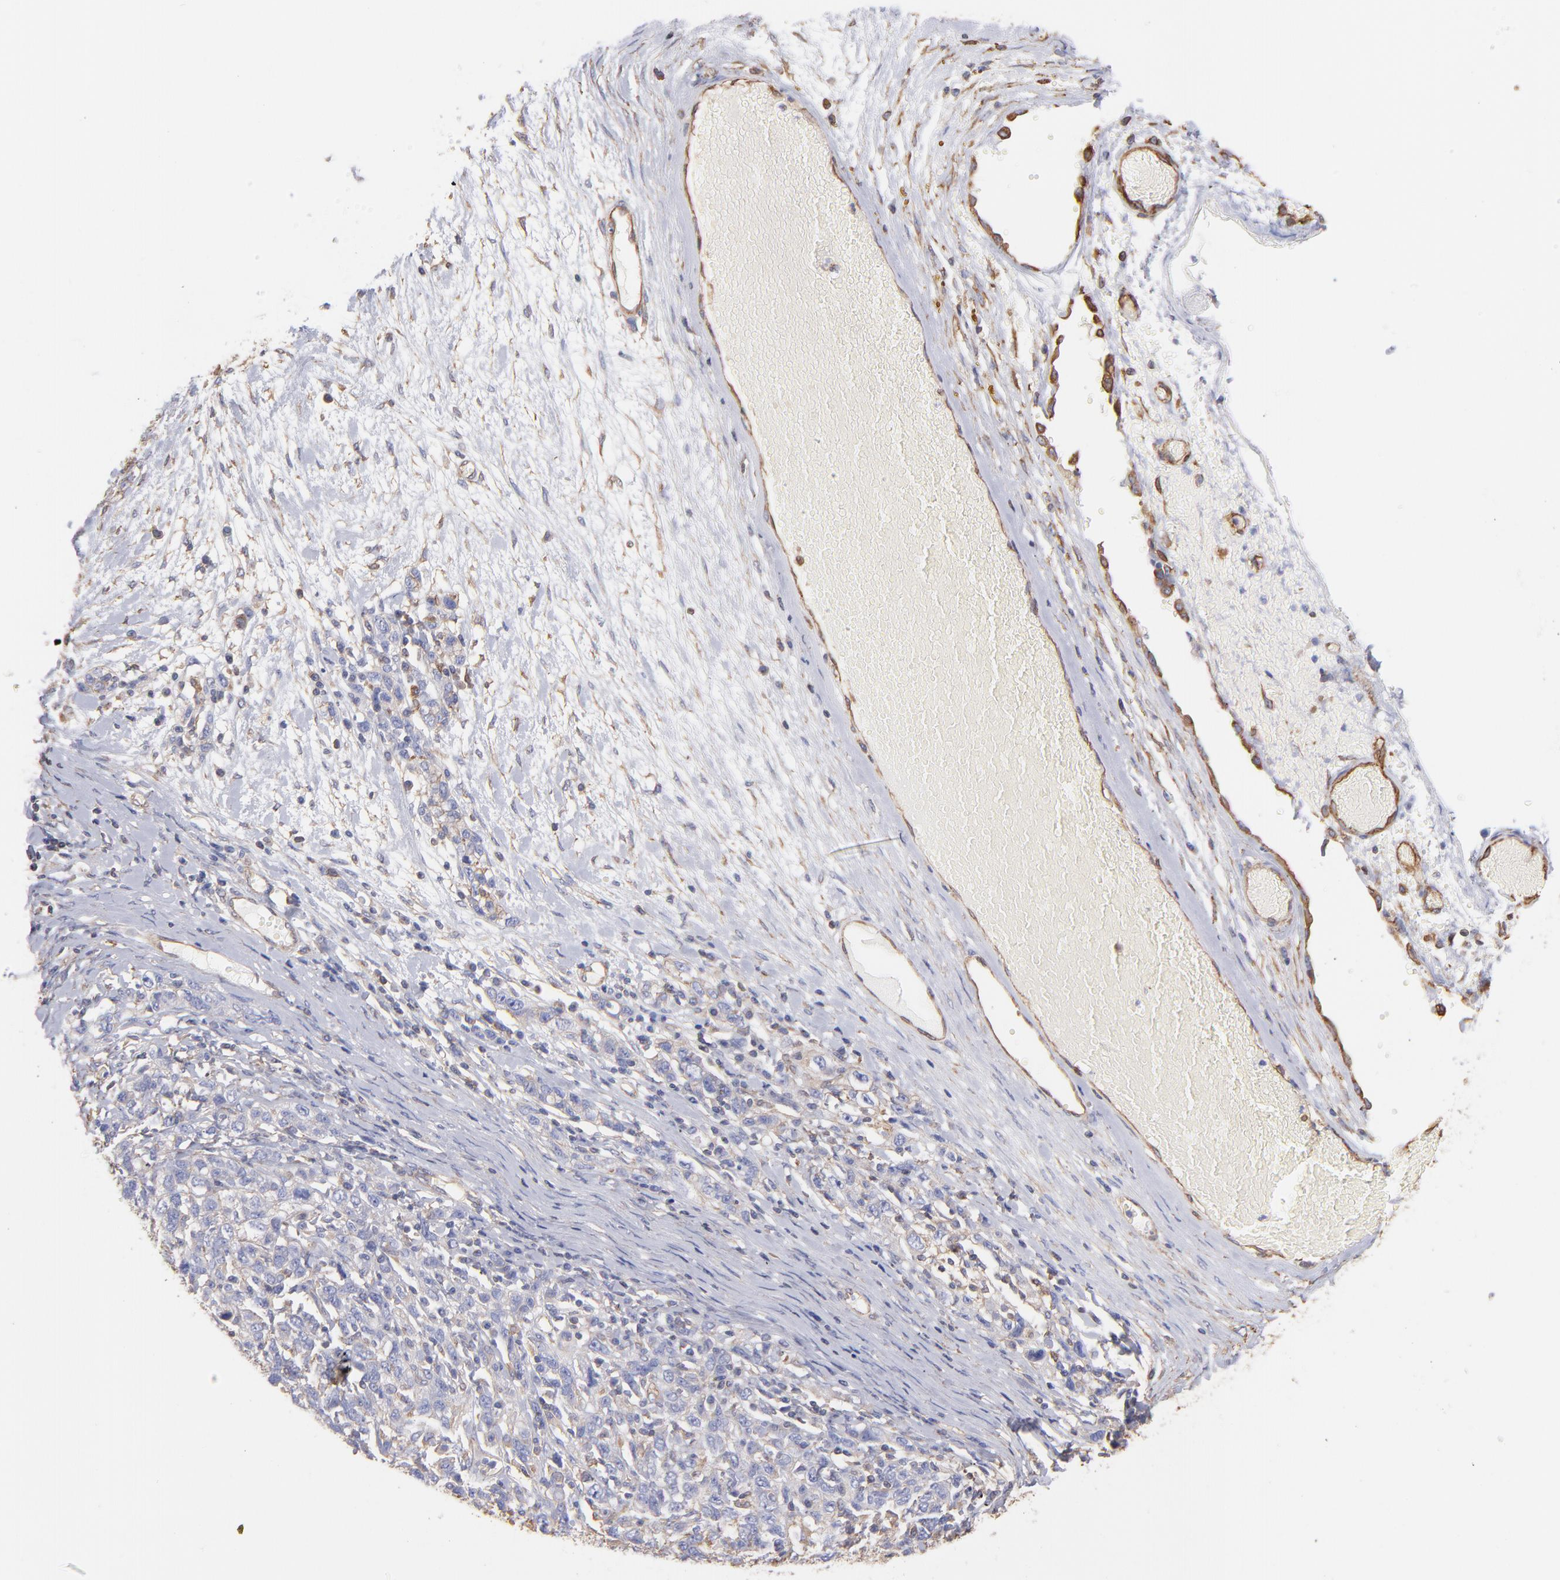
{"staining": {"intensity": "weak", "quantity": ">75%", "location": "cytoplasmic/membranous"}, "tissue": "ovarian cancer", "cell_type": "Tumor cells", "image_type": "cancer", "snomed": [{"axis": "morphology", "description": "Cystadenocarcinoma, serous, NOS"}, {"axis": "topography", "description": "Ovary"}], "caption": "The histopathology image exhibits immunohistochemical staining of ovarian cancer. There is weak cytoplasmic/membranous expression is appreciated in approximately >75% of tumor cells.", "gene": "PLEC", "patient": {"sex": "female", "age": 71}}